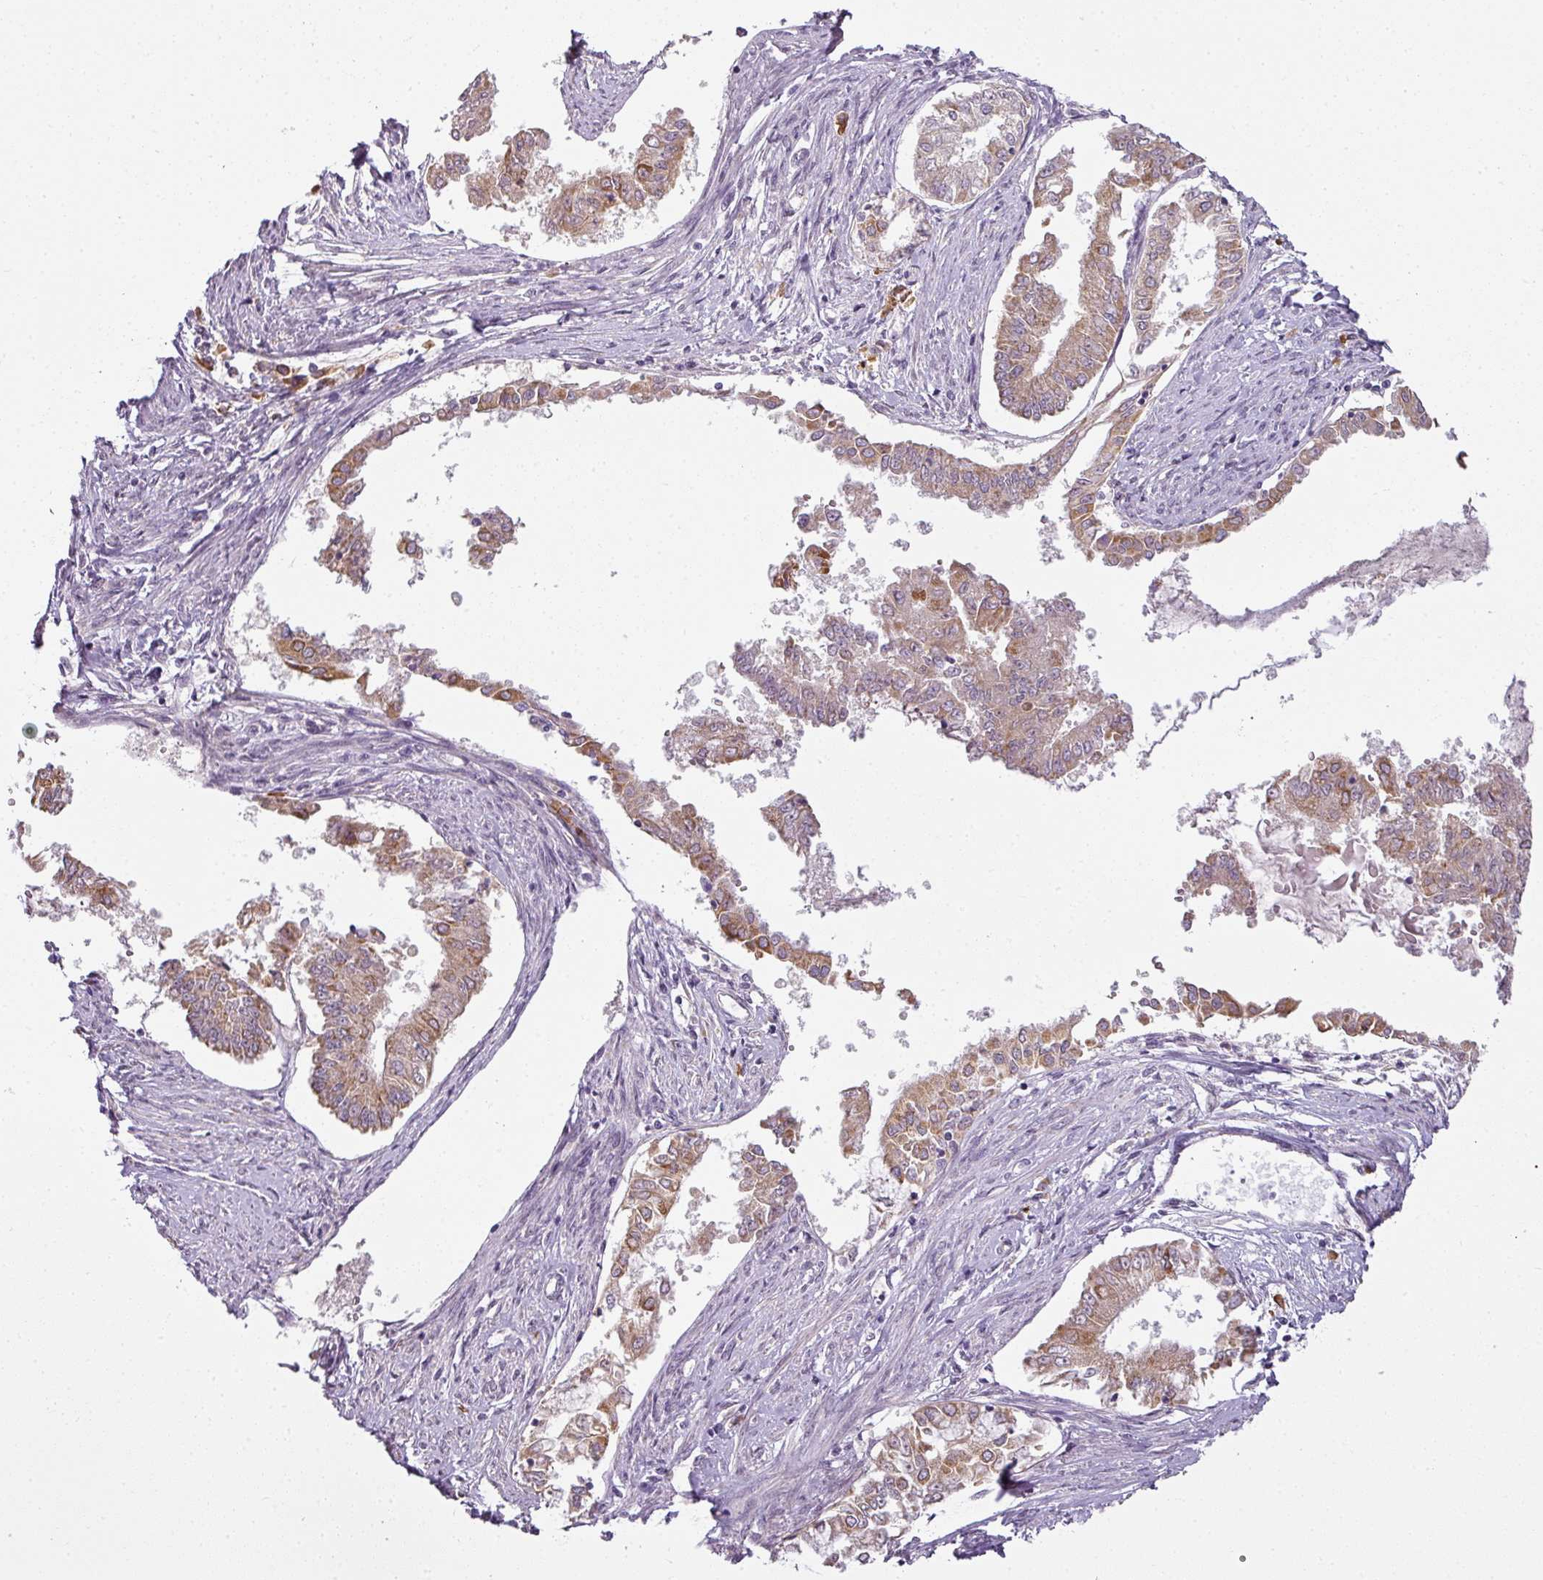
{"staining": {"intensity": "moderate", "quantity": ">75%", "location": "cytoplasmic/membranous"}, "tissue": "endometrial cancer", "cell_type": "Tumor cells", "image_type": "cancer", "snomed": [{"axis": "morphology", "description": "Adenocarcinoma, NOS"}, {"axis": "topography", "description": "Endometrium"}], "caption": "DAB (3,3'-diaminobenzidine) immunohistochemical staining of human endometrial adenocarcinoma displays moderate cytoplasmic/membranous protein positivity in approximately >75% of tumor cells.", "gene": "LY75", "patient": {"sex": "female", "age": 76}}